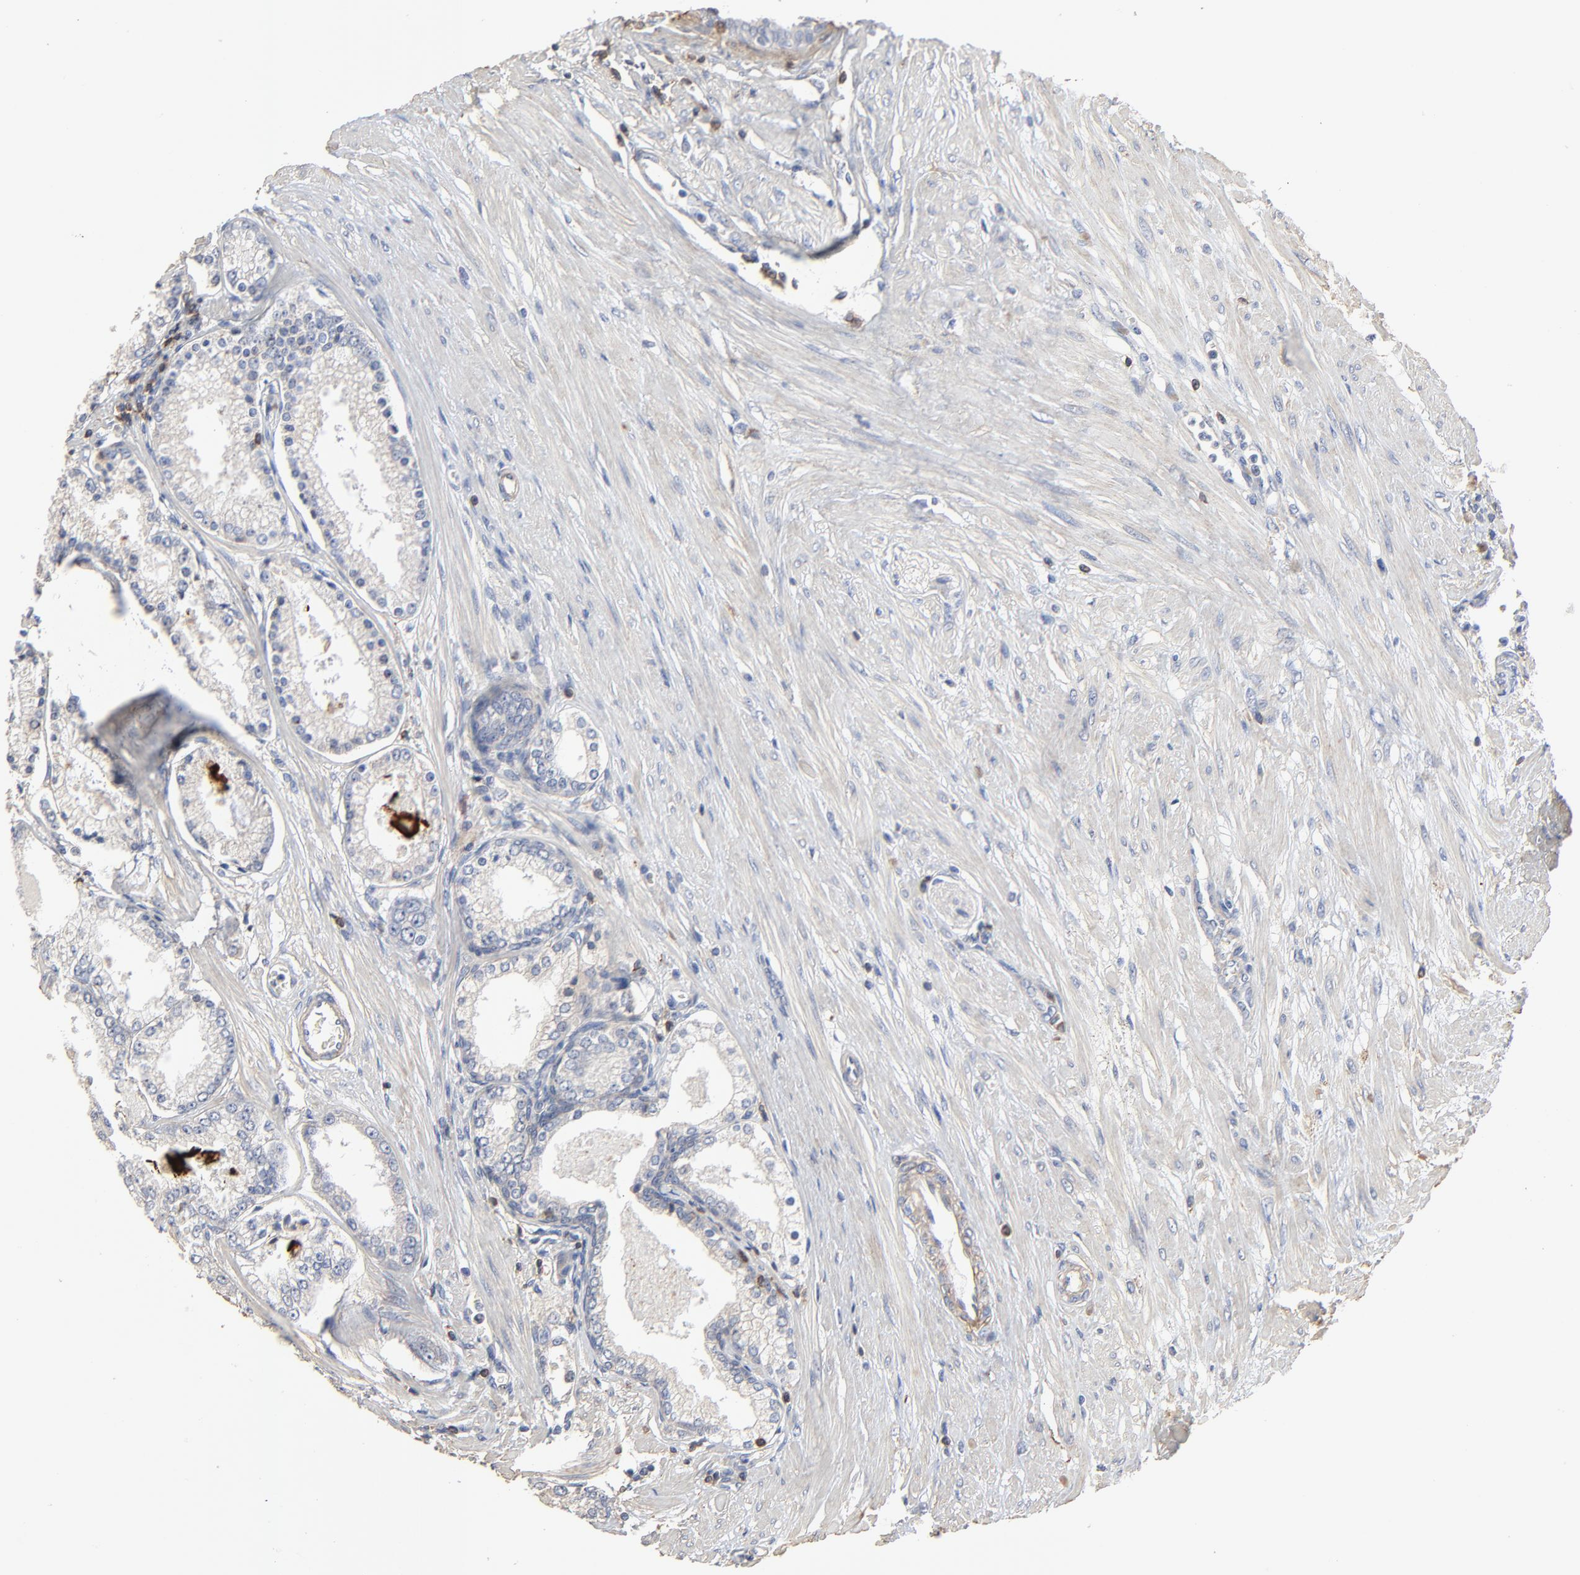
{"staining": {"intensity": "weak", "quantity": "<25%", "location": "cytoplasmic/membranous"}, "tissue": "prostate cancer", "cell_type": "Tumor cells", "image_type": "cancer", "snomed": [{"axis": "morphology", "description": "Adenocarcinoma, Medium grade"}, {"axis": "topography", "description": "Prostate"}], "caption": "Immunohistochemistry micrograph of neoplastic tissue: human prostate medium-grade adenocarcinoma stained with DAB reveals no significant protein staining in tumor cells.", "gene": "SKAP1", "patient": {"sex": "male", "age": 72}}